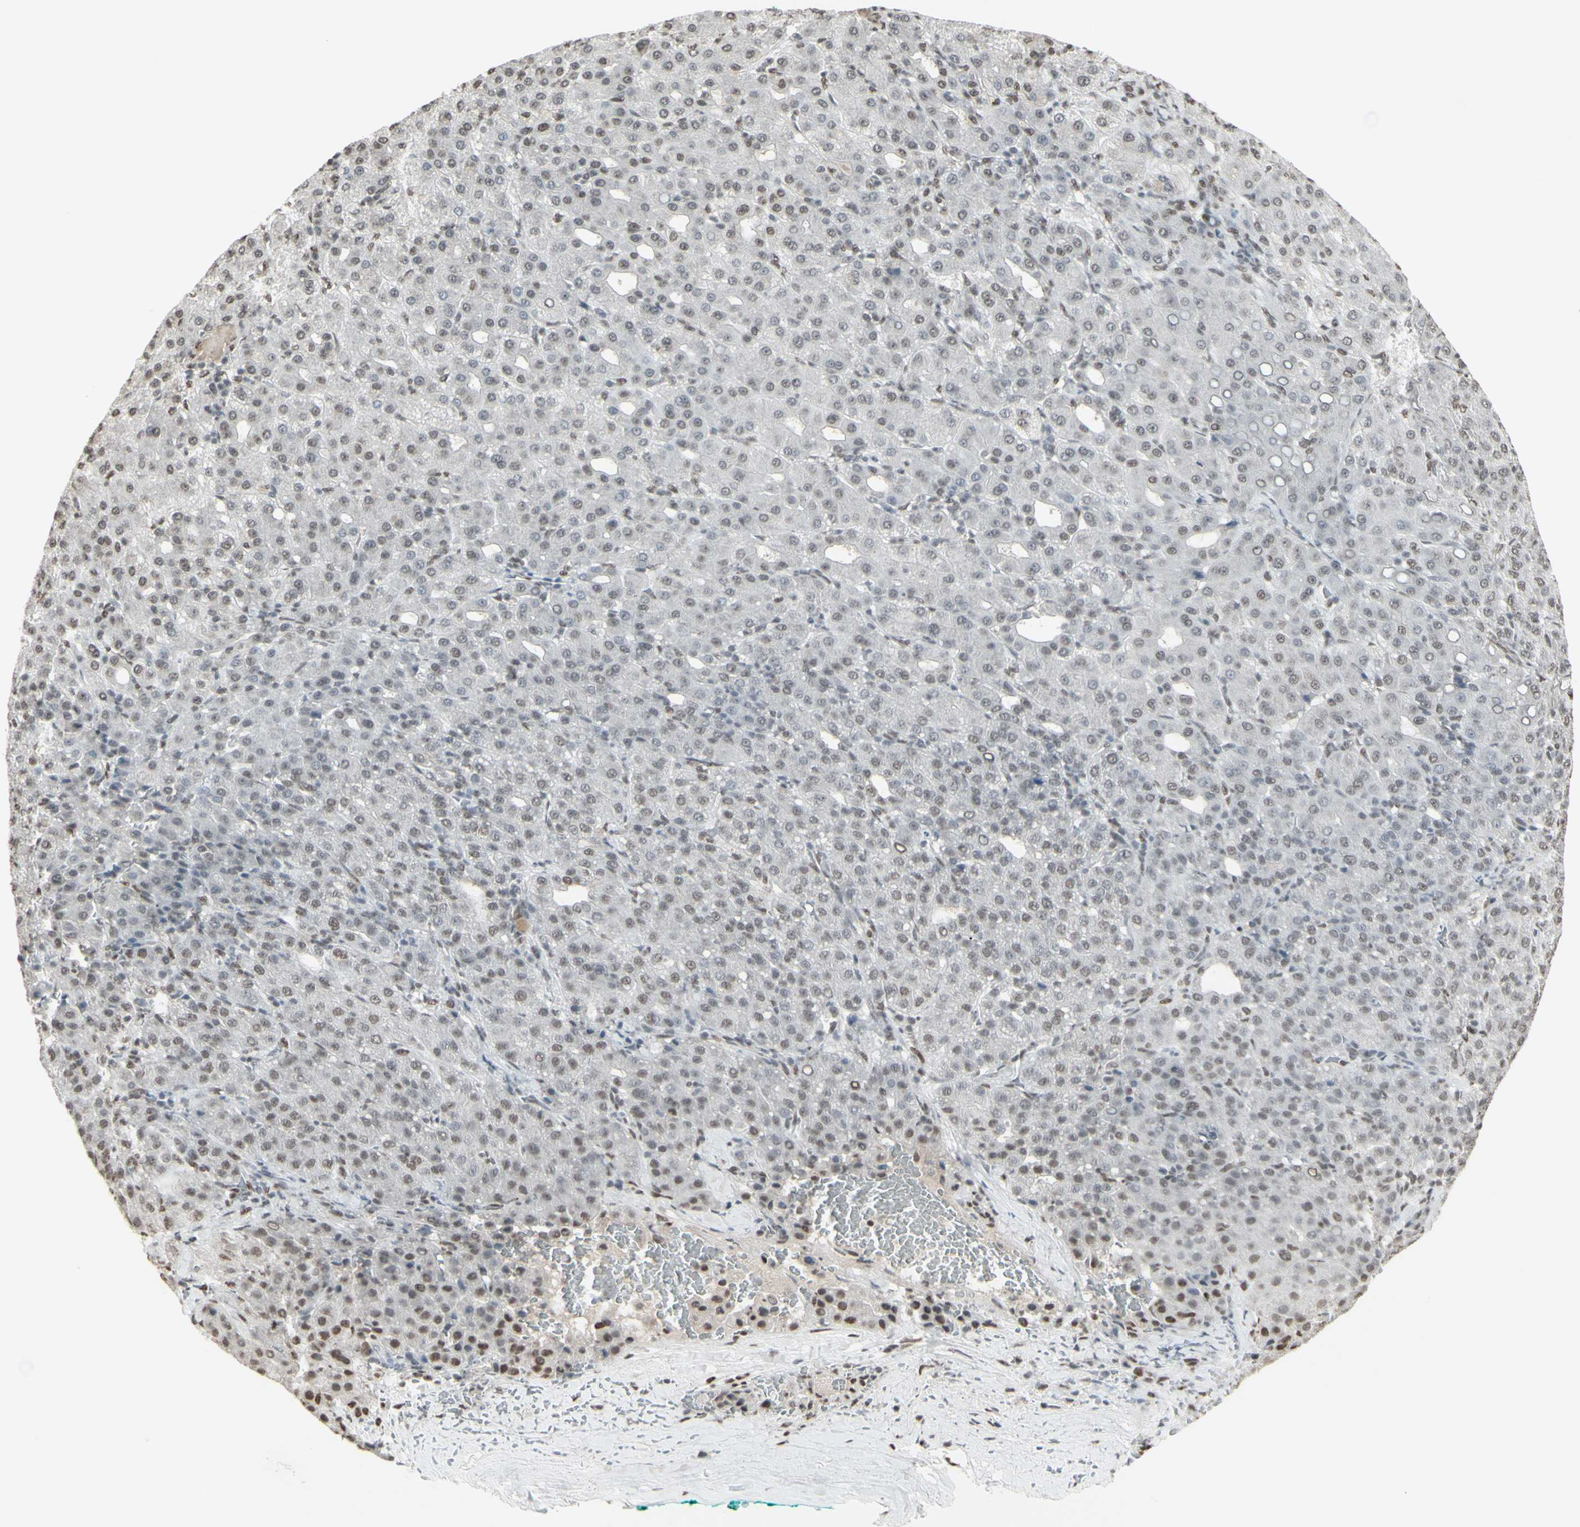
{"staining": {"intensity": "negative", "quantity": "none", "location": "none"}, "tissue": "liver cancer", "cell_type": "Tumor cells", "image_type": "cancer", "snomed": [{"axis": "morphology", "description": "Carcinoma, Hepatocellular, NOS"}, {"axis": "topography", "description": "Liver"}], "caption": "DAB (3,3'-diaminobenzidine) immunohistochemical staining of human hepatocellular carcinoma (liver) demonstrates no significant staining in tumor cells. (DAB (3,3'-diaminobenzidine) IHC visualized using brightfield microscopy, high magnification).", "gene": "TRIM28", "patient": {"sex": "male", "age": 65}}